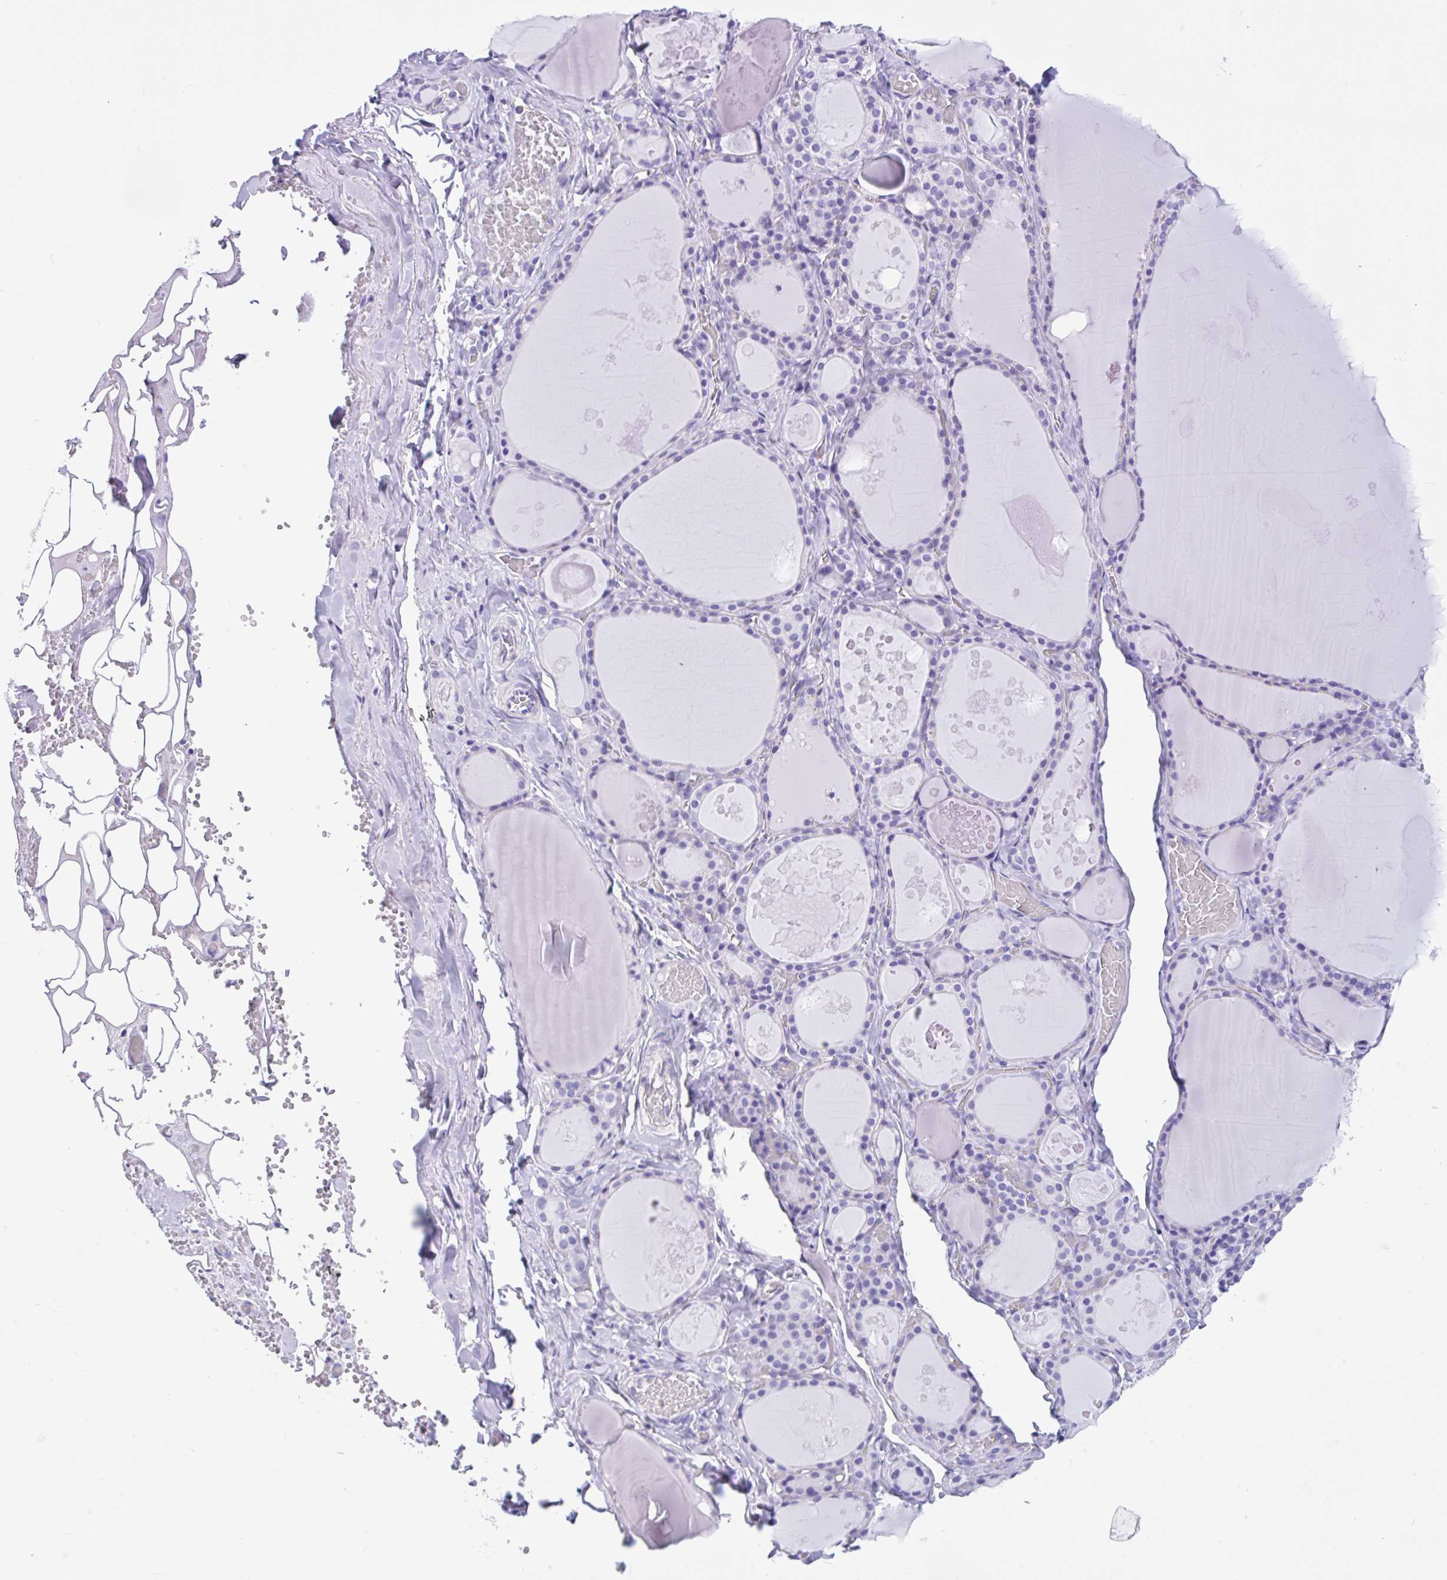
{"staining": {"intensity": "negative", "quantity": "none", "location": "none"}, "tissue": "thyroid gland", "cell_type": "Glandular cells", "image_type": "normal", "snomed": [{"axis": "morphology", "description": "Normal tissue, NOS"}, {"axis": "topography", "description": "Thyroid gland"}], "caption": "IHC of normal human thyroid gland reveals no positivity in glandular cells.", "gene": "IAPP", "patient": {"sex": "male", "age": 56}}